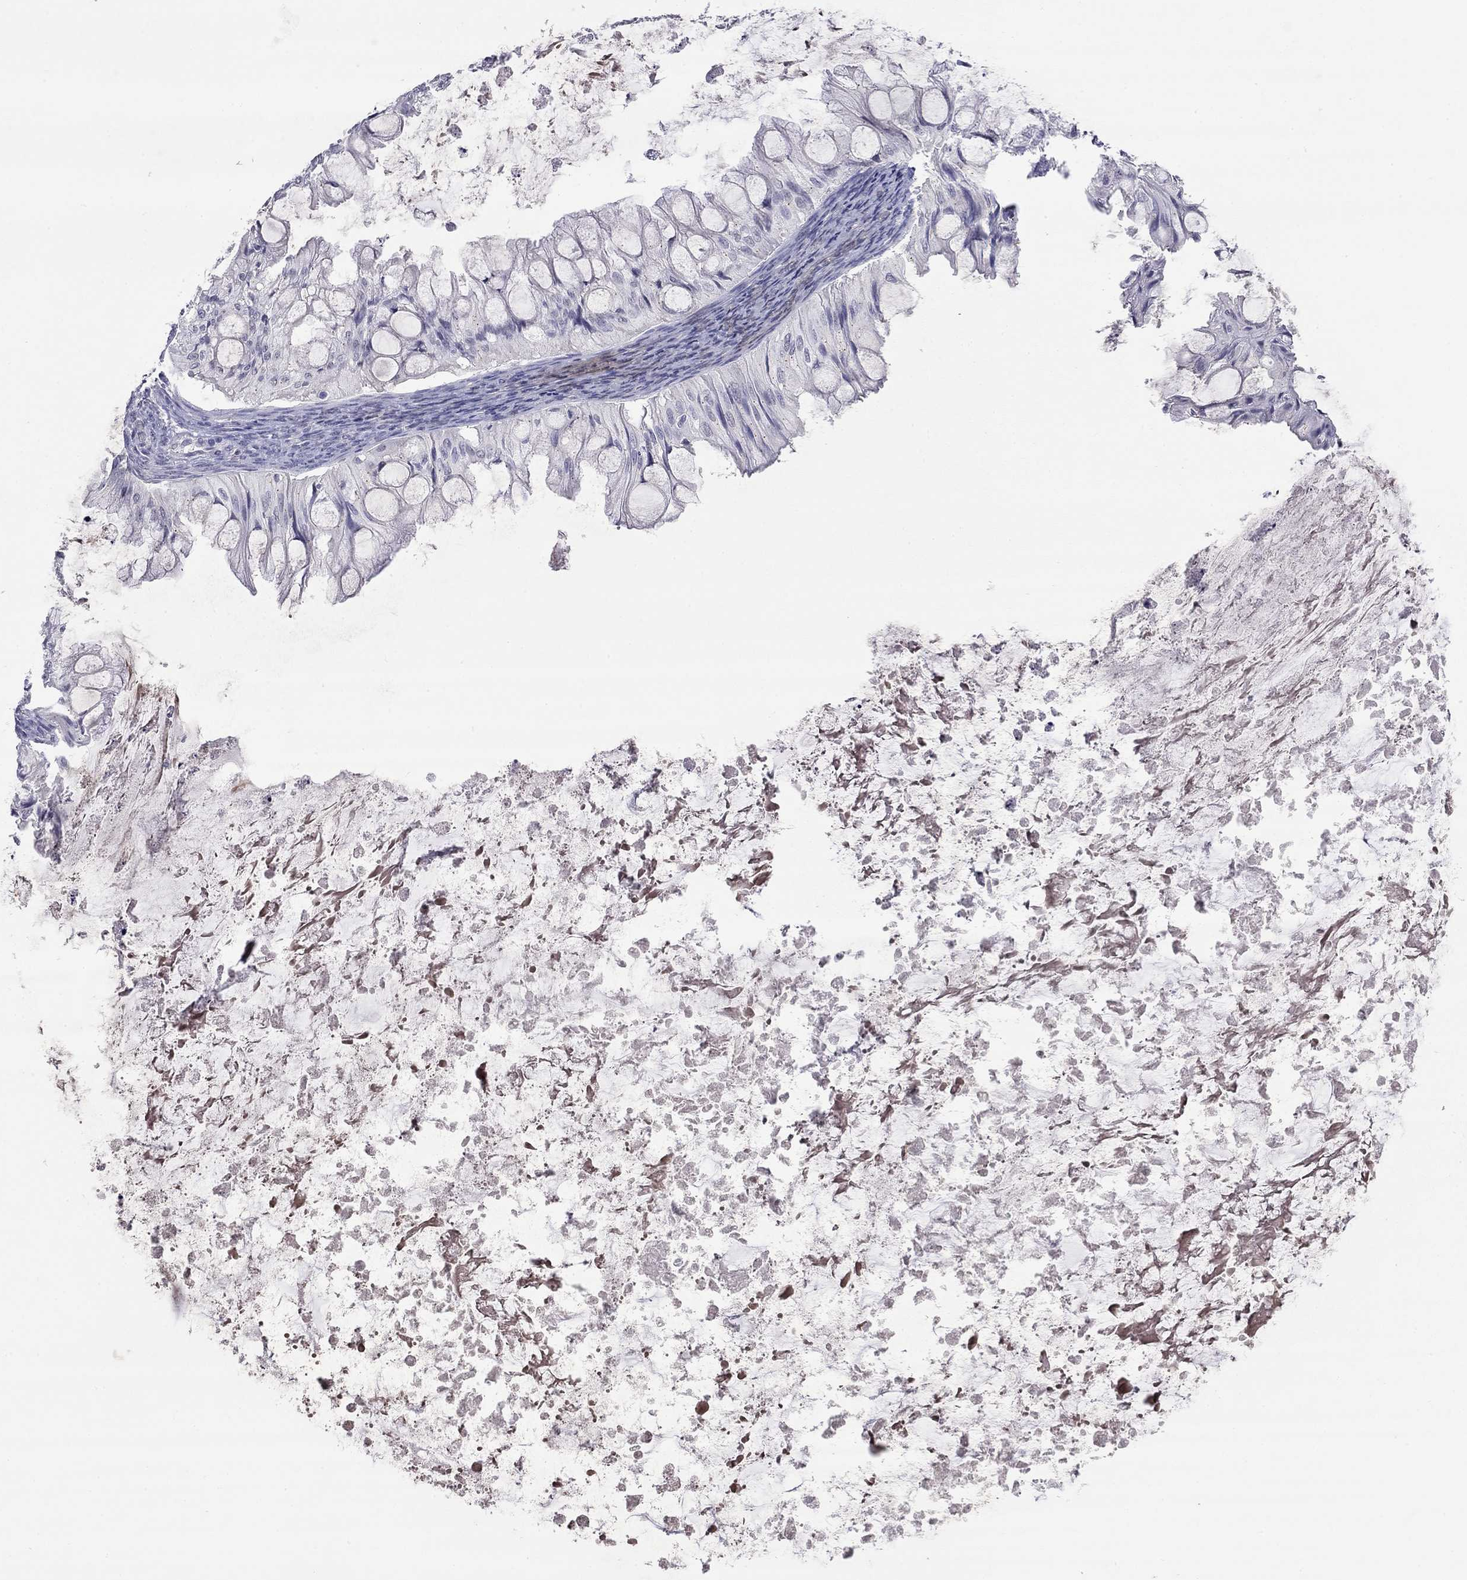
{"staining": {"intensity": "negative", "quantity": "none", "location": "none"}, "tissue": "ovarian cancer", "cell_type": "Tumor cells", "image_type": "cancer", "snomed": [{"axis": "morphology", "description": "Cystadenocarcinoma, mucinous, NOS"}, {"axis": "topography", "description": "Ovary"}], "caption": "Immunohistochemistry (IHC) image of neoplastic tissue: human ovarian mucinous cystadenocarcinoma stained with DAB reveals no significant protein staining in tumor cells. The staining is performed using DAB (3,3'-diaminobenzidine) brown chromogen with nuclei counter-stained in using hematoxylin.", "gene": "WNK3", "patient": {"sex": "female", "age": 57}}